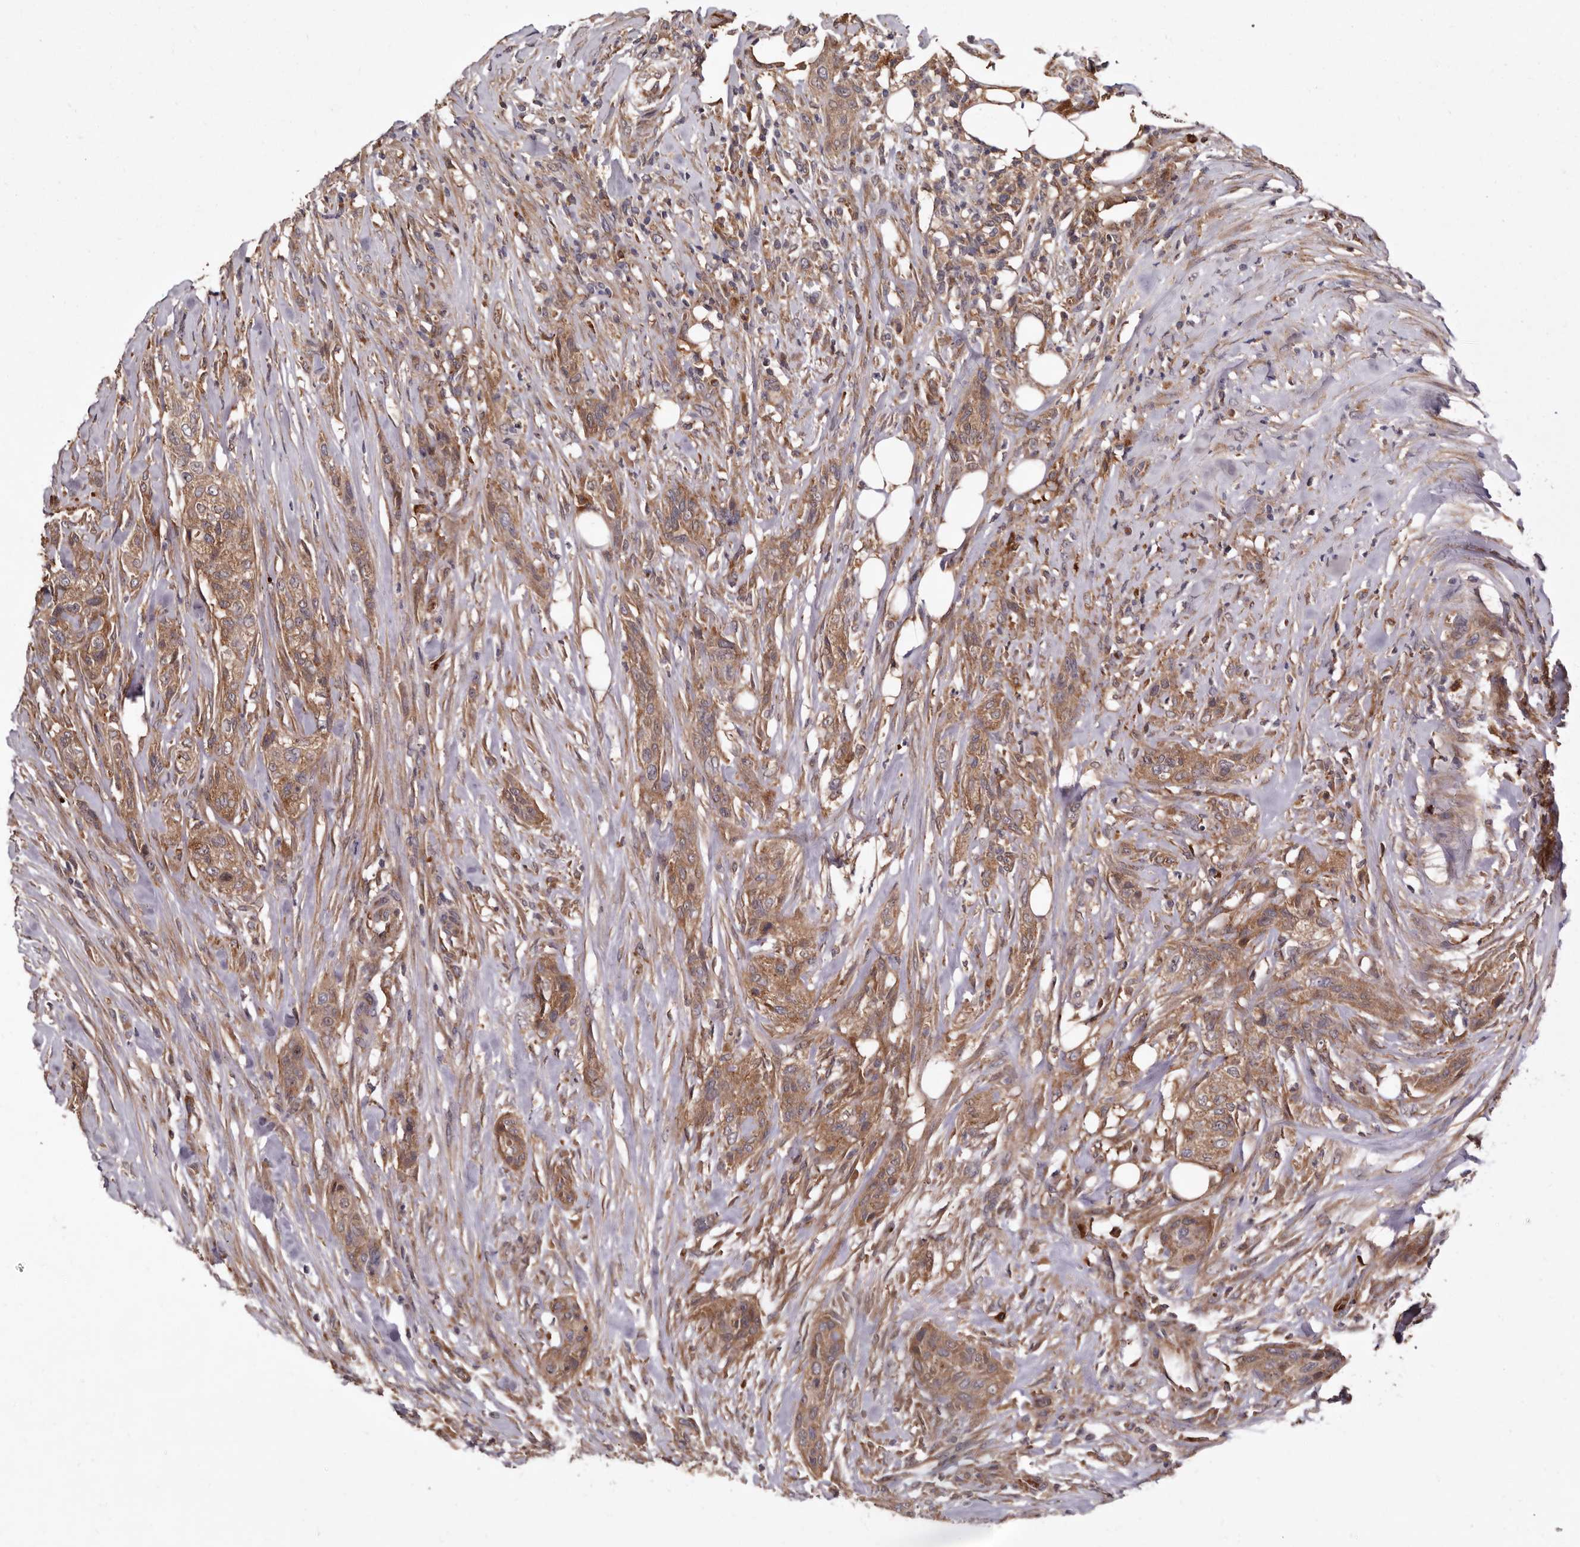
{"staining": {"intensity": "moderate", "quantity": ">75%", "location": "cytoplasmic/membranous"}, "tissue": "urothelial cancer", "cell_type": "Tumor cells", "image_type": "cancer", "snomed": [{"axis": "morphology", "description": "Urothelial carcinoma, High grade"}, {"axis": "topography", "description": "Urinary bladder"}], "caption": "Immunohistochemical staining of urothelial cancer exhibits moderate cytoplasmic/membranous protein positivity in about >75% of tumor cells.", "gene": "GOT1L1", "patient": {"sex": "male", "age": 35}}